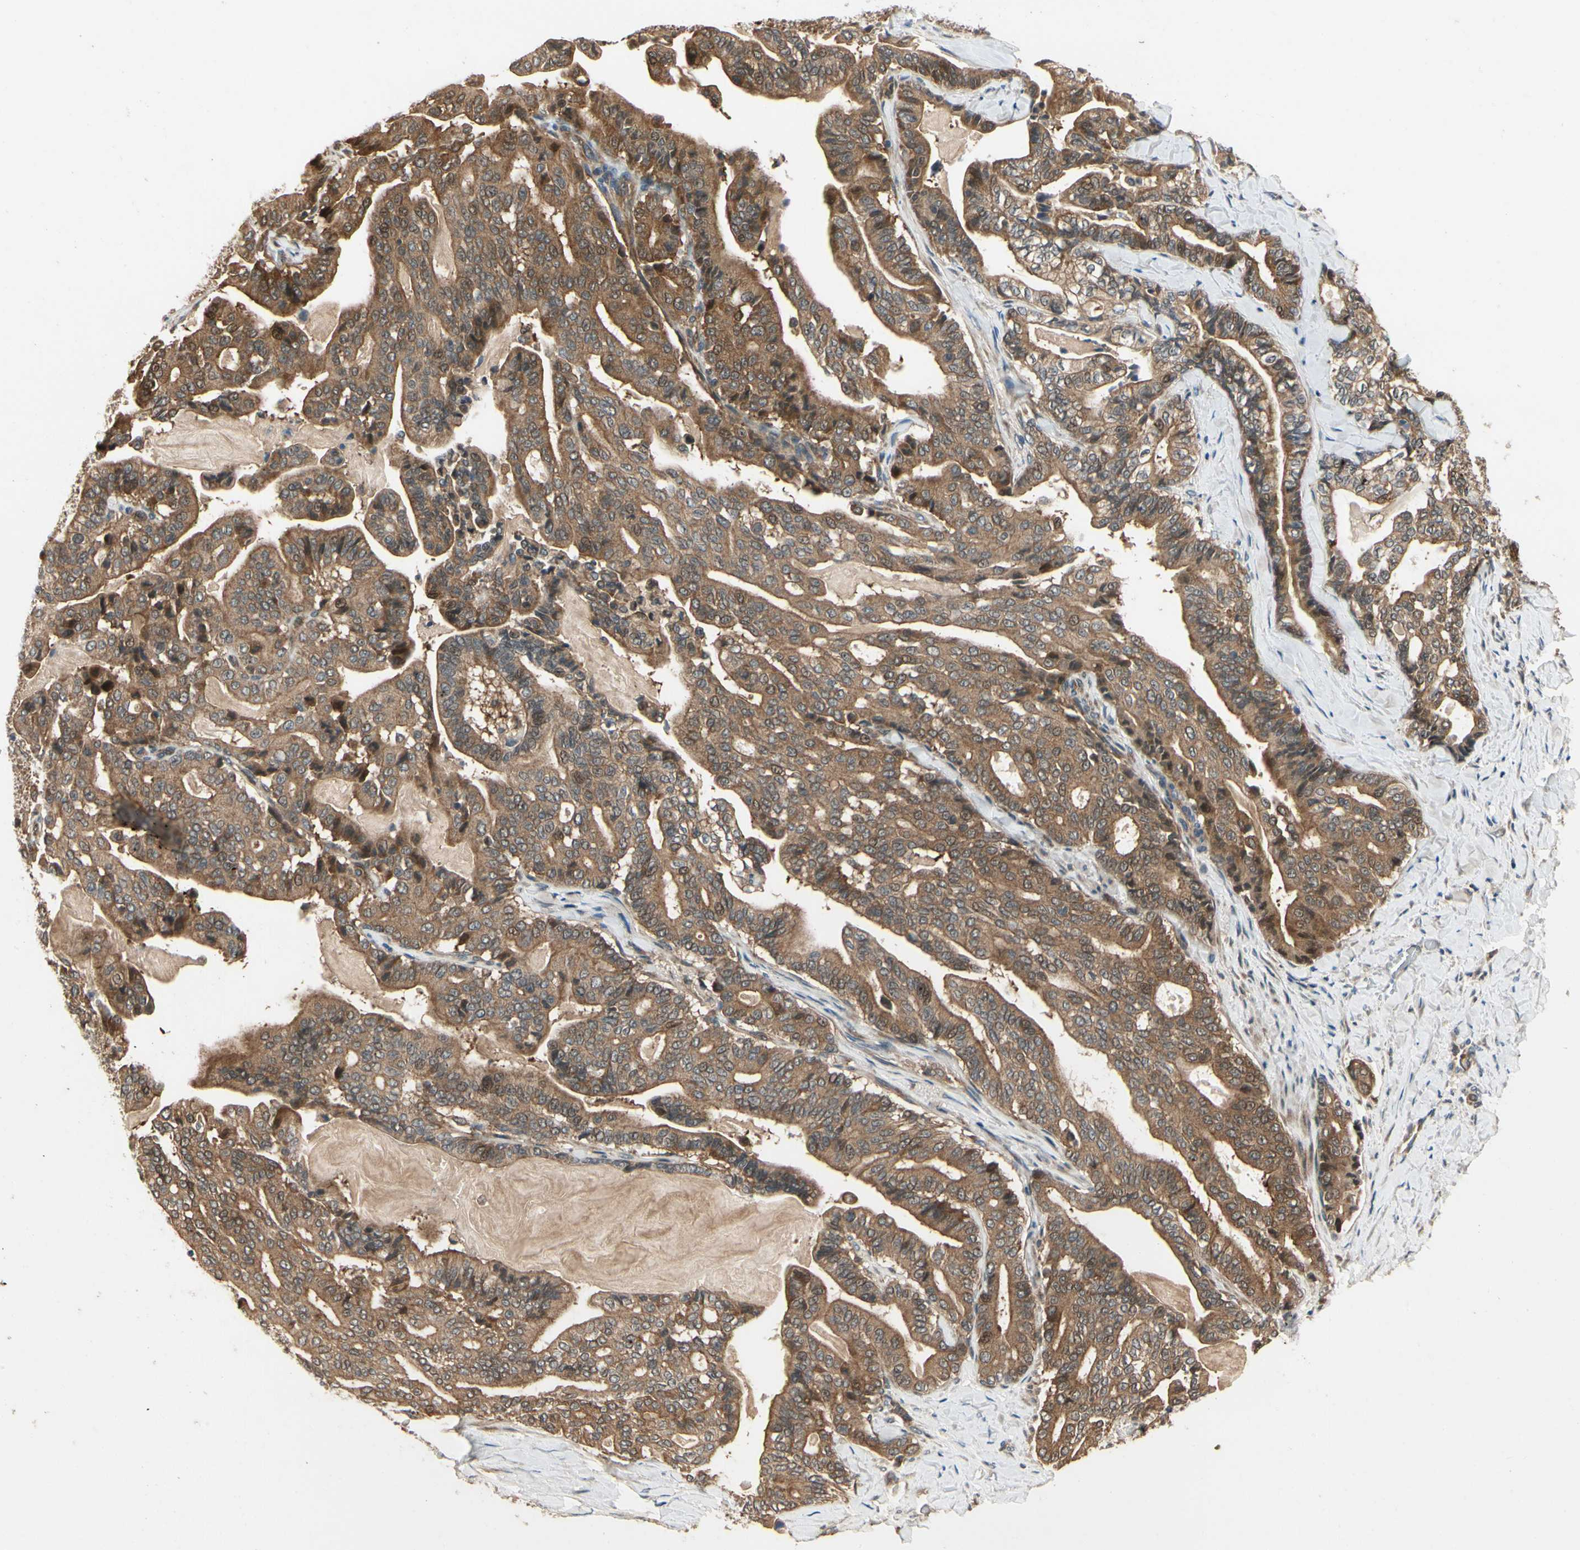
{"staining": {"intensity": "moderate", "quantity": ">75%", "location": "cytoplasmic/membranous"}, "tissue": "pancreatic cancer", "cell_type": "Tumor cells", "image_type": "cancer", "snomed": [{"axis": "morphology", "description": "Adenocarcinoma, NOS"}, {"axis": "topography", "description": "Pancreas"}], "caption": "Immunohistochemical staining of pancreatic cancer (adenocarcinoma) displays medium levels of moderate cytoplasmic/membranous protein expression in approximately >75% of tumor cells. (brown staining indicates protein expression, while blue staining denotes nuclei).", "gene": "TDRP", "patient": {"sex": "male", "age": 63}}